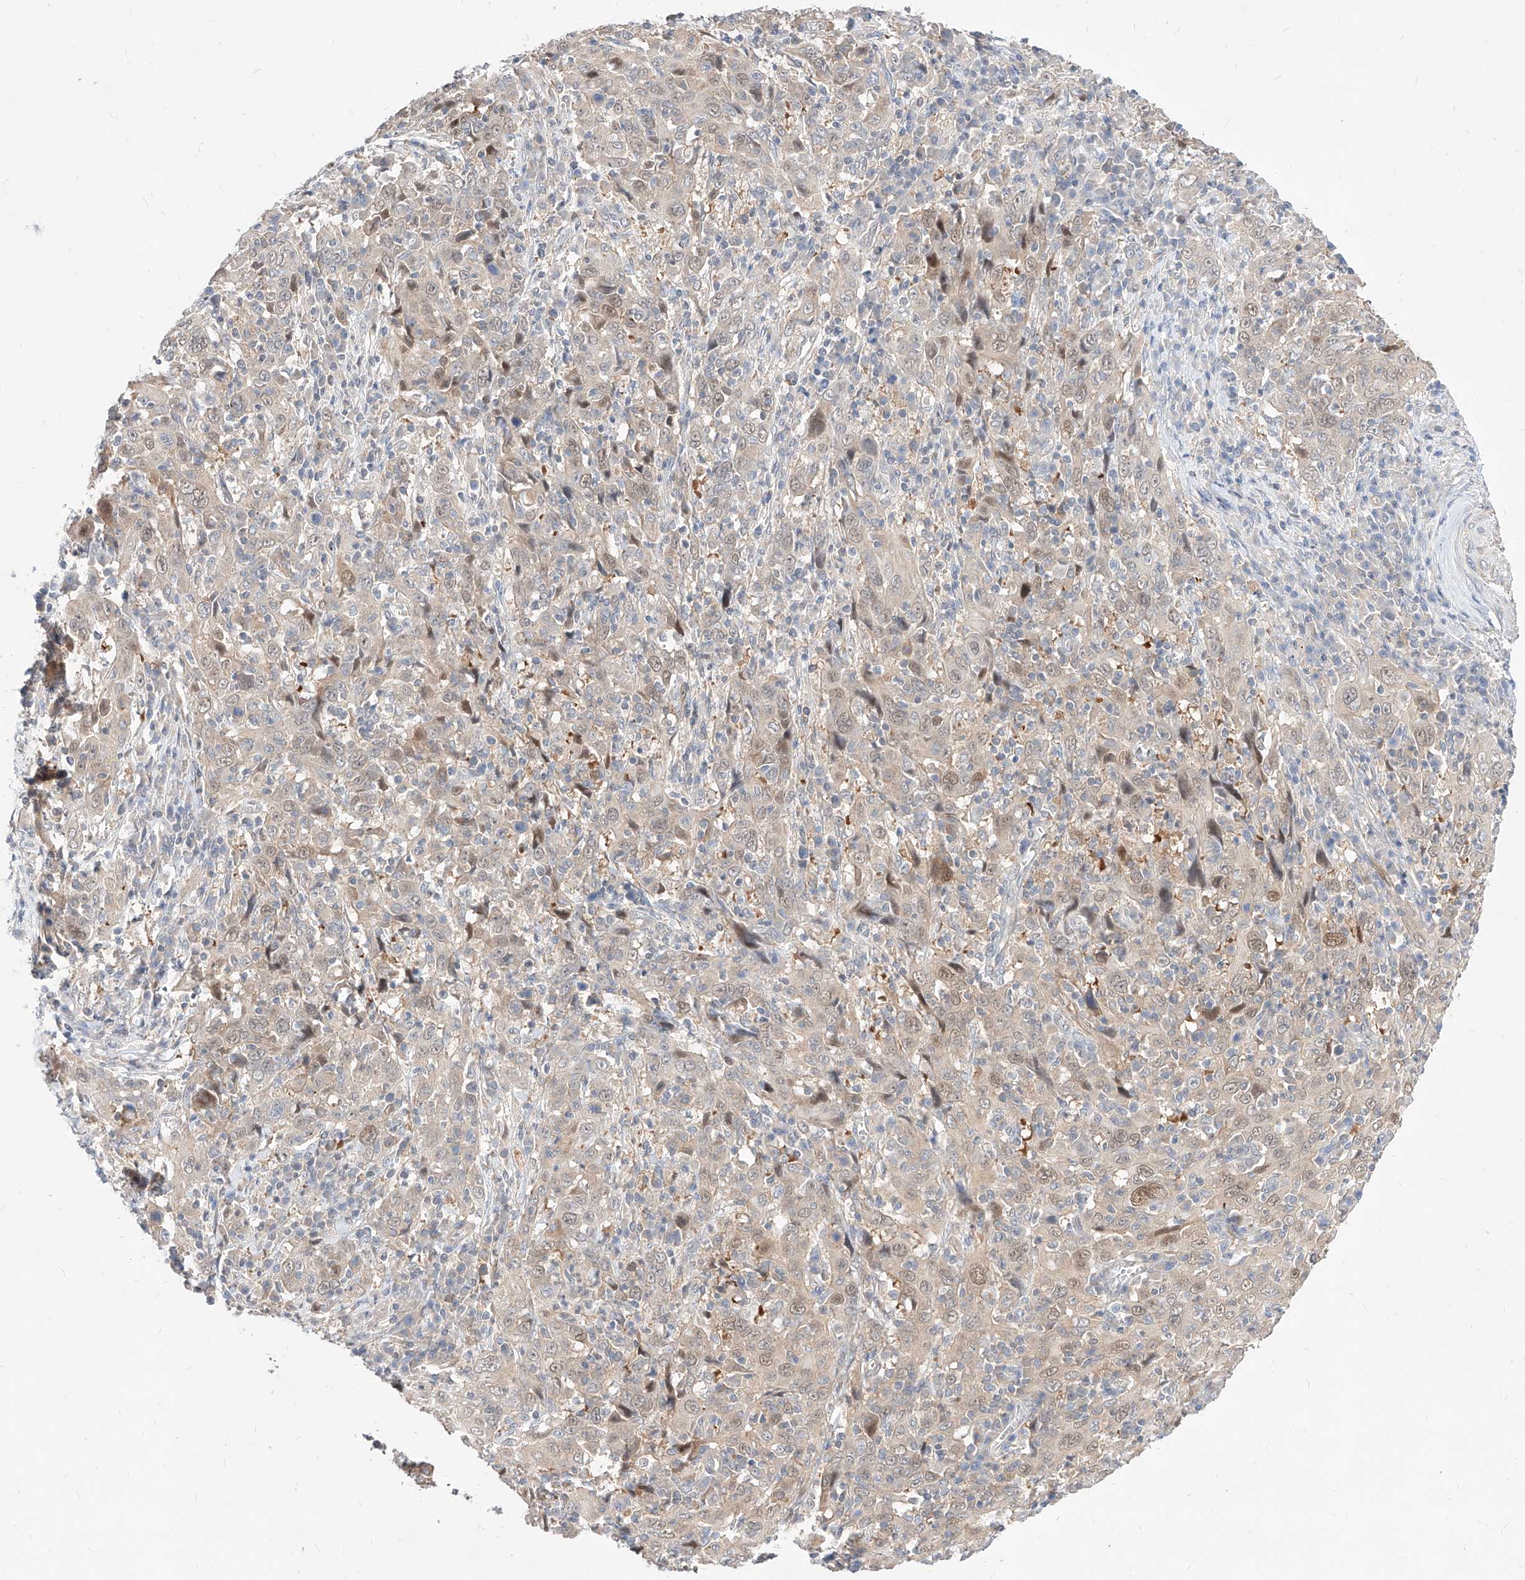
{"staining": {"intensity": "moderate", "quantity": "<25%", "location": "nuclear"}, "tissue": "cervical cancer", "cell_type": "Tumor cells", "image_type": "cancer", "snomed": [{"axis": "morphology", "description": "Squamous cell carcinoma, NOS"}, {"axis": "topography", "description": "Cervix"}], "caption": "Protein staining shows moderate nuclear expression in about <25% of tumor cells in cervical cancer (squamous cell carcinoma).", "gene": "TSNAX", "patient": {"sex": "female", "age": 46}}